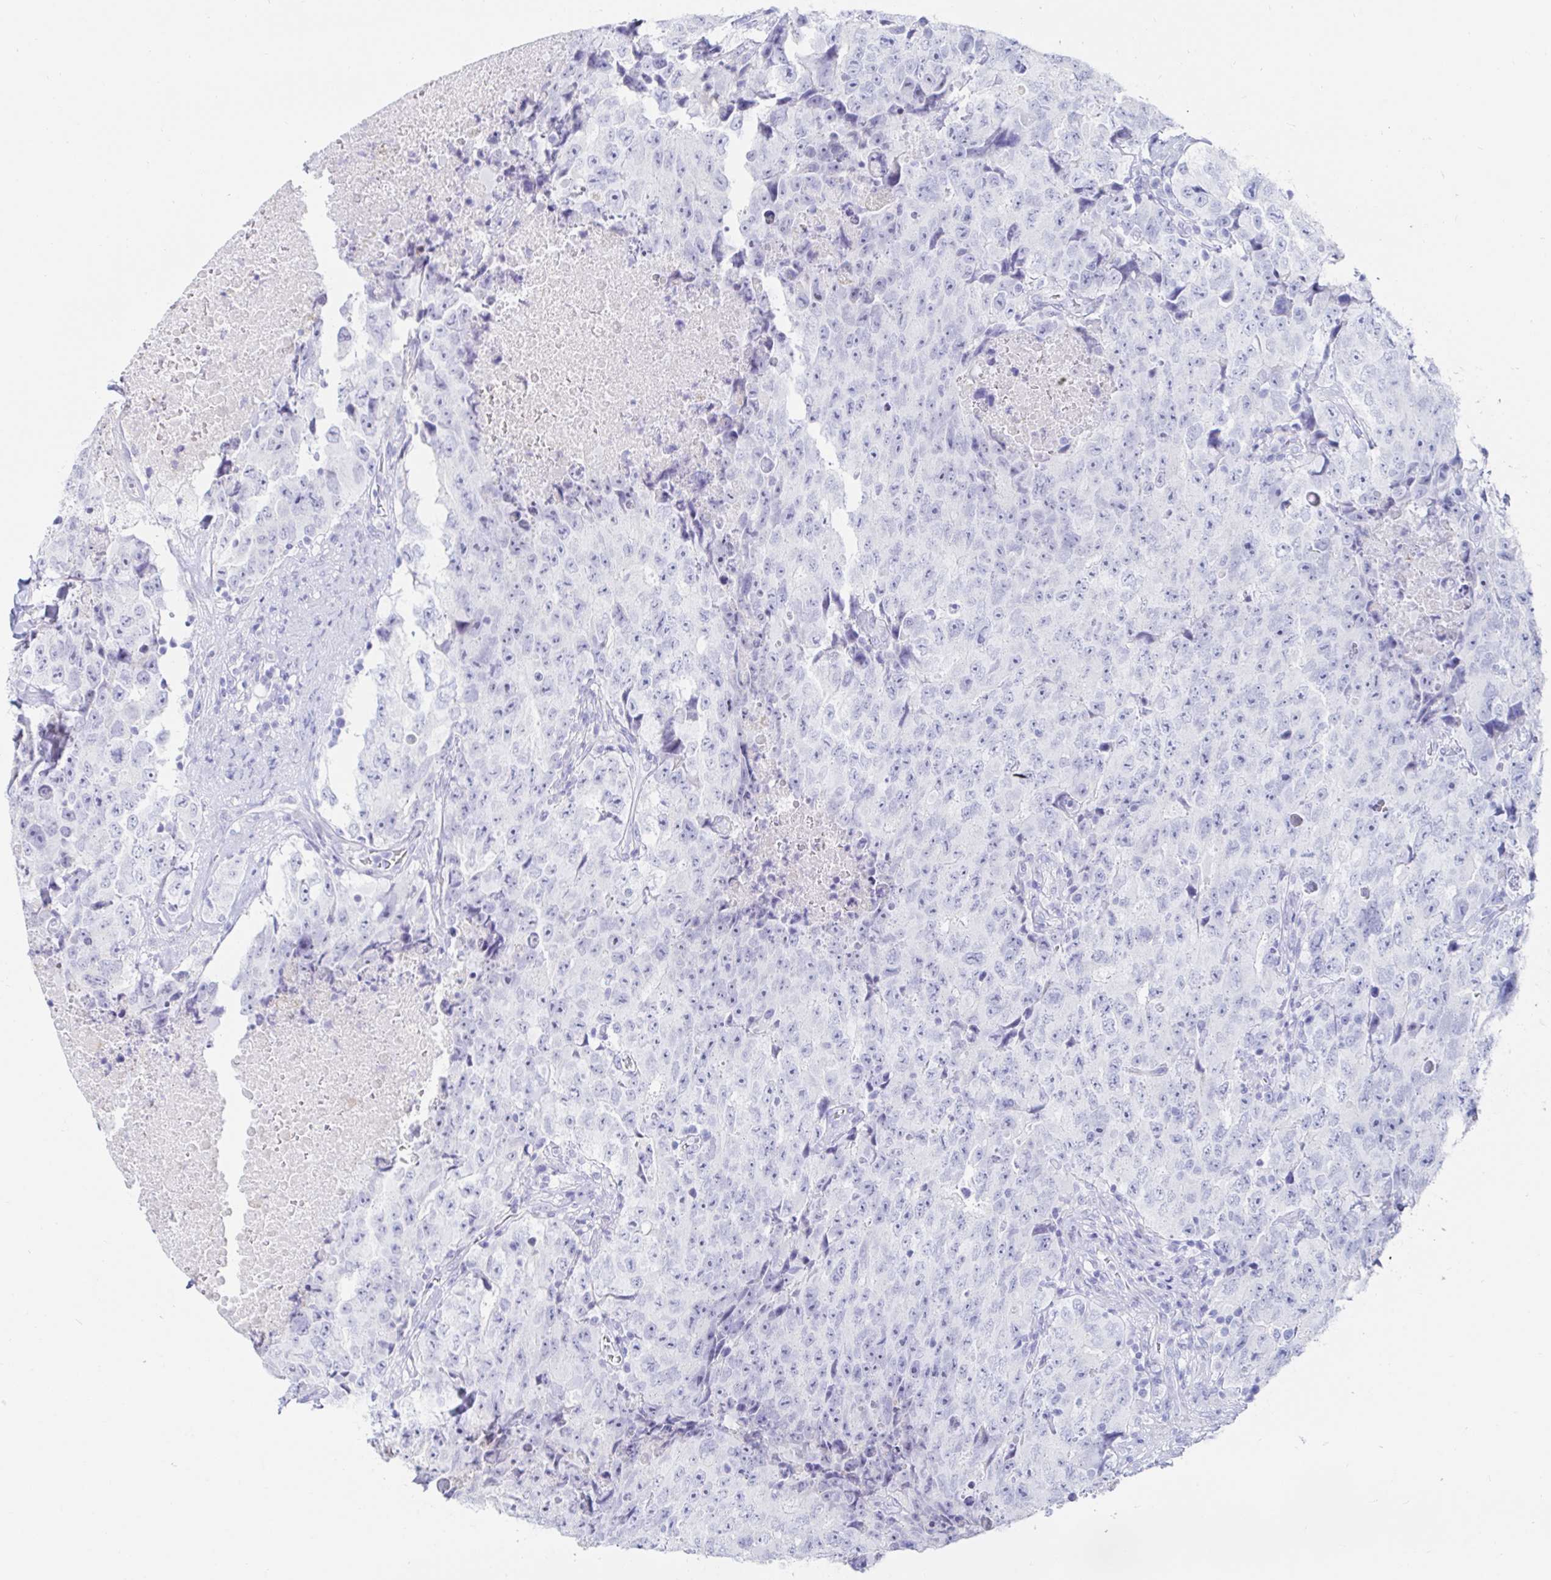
{"staining": {"intensity": "negative", "quantity": "none", "location": "none"}, "tissue": "testis cancer", "cell_type": "Tumor cells", "image_type": "cancer", "snomed": [{"axis": "morphology", "description": "Carcinoma, Embryonal, NOS"}, {"axis": "topography", "description": "Testis"}], "caption": "Tumor cells show no significant expression in testis cancer.", "gene": "C4orf17", "patient": {"sex": "male", "age": 24}}